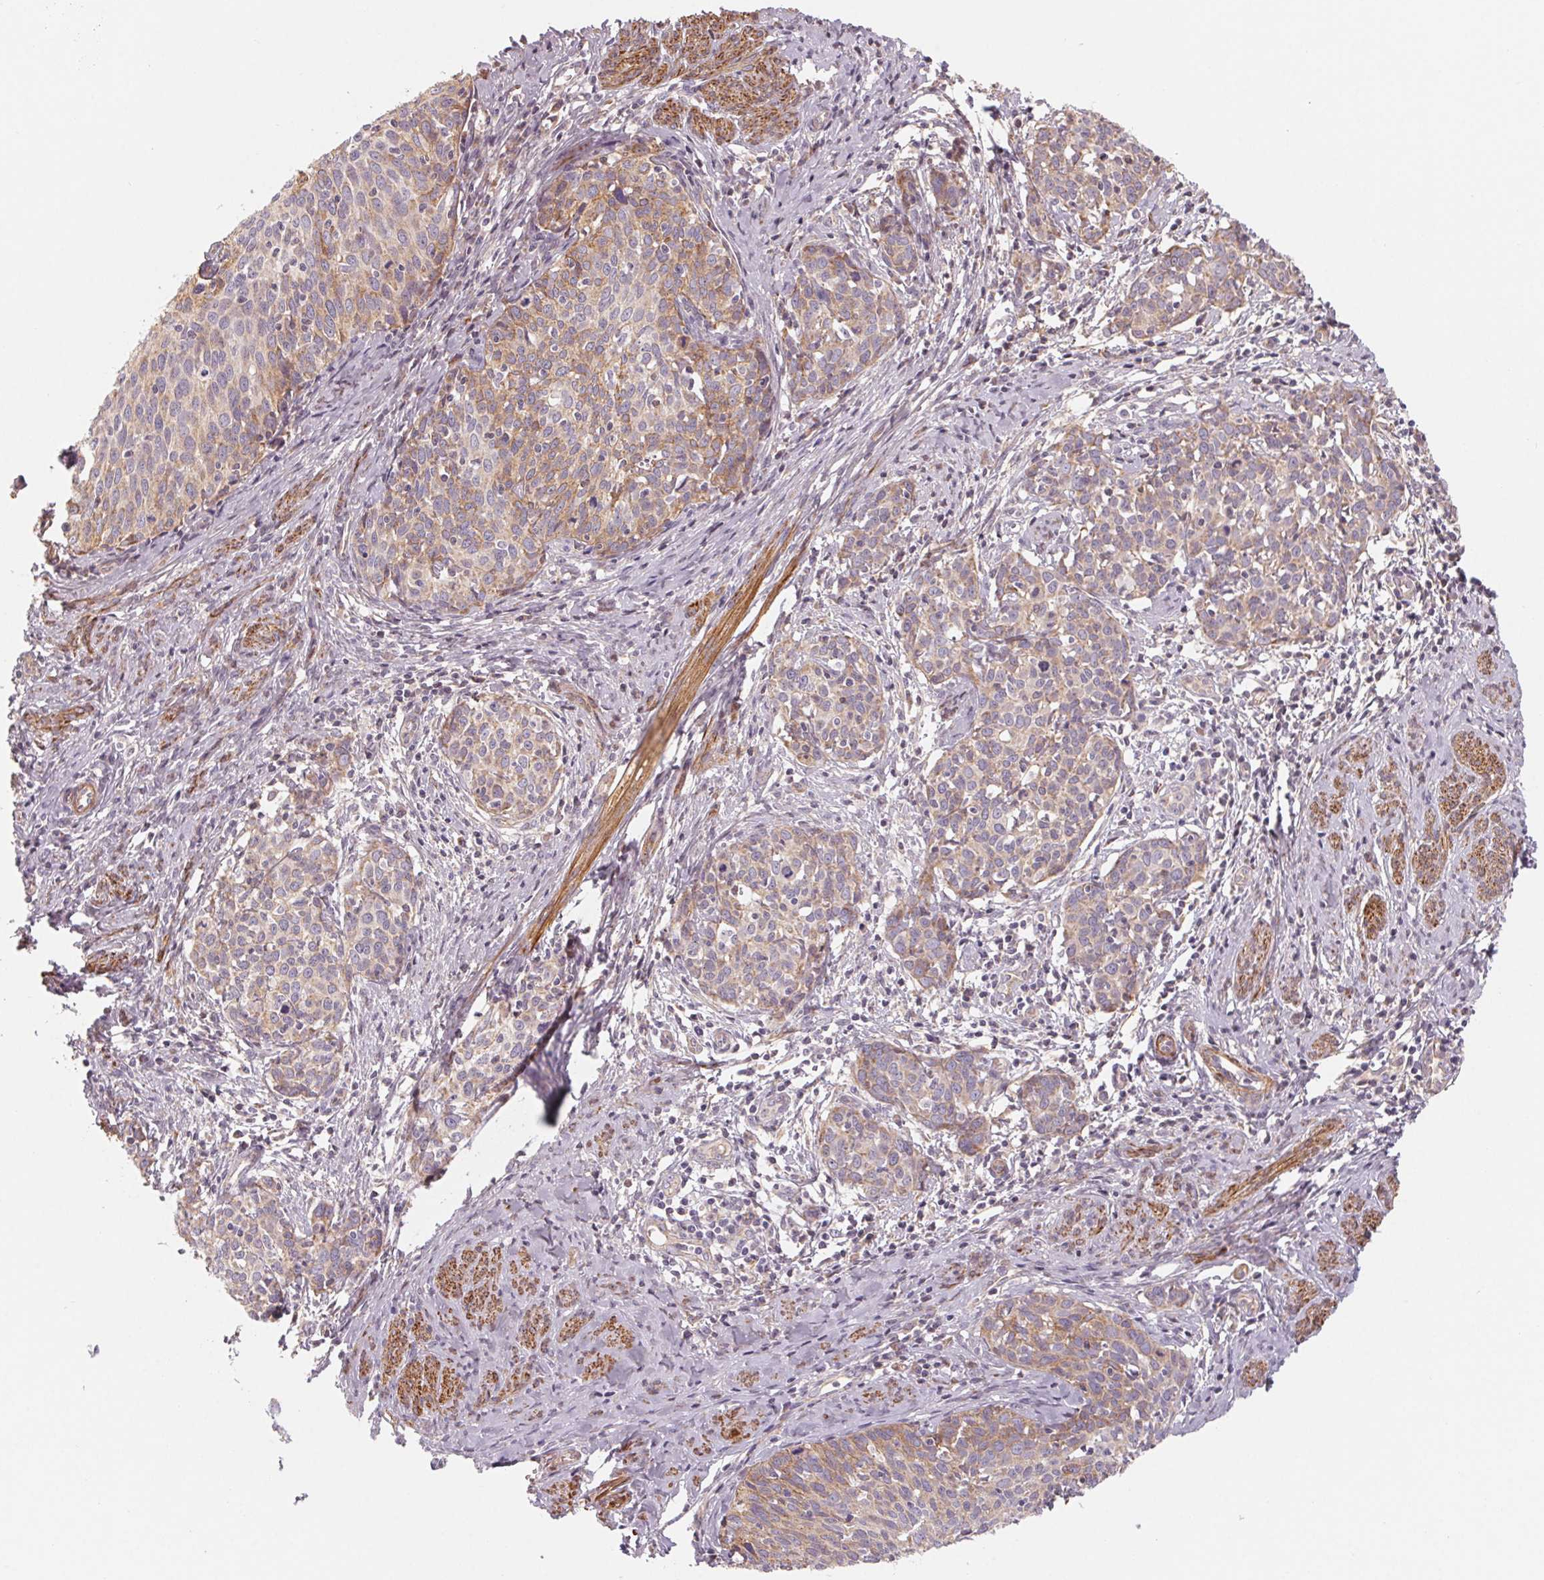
{"staining": {"intensity": "weak", "quantity": "25%-75%", "location": "cytoplasmic/membranous"}, "tissue": "cervical cancer", "cell_type": "Tumor cells", "image_type": "cancer", "snomed": [{"axis": "morphology", "description": "Squamous cell carcinoma, NOS"}, {"axis": "topography", "description": "Cervix"}], "caption": "Immunohistochemistry (DAB (3,3'-diaminobenzidine)) staining of cervical squamous cell carcinoma shows weak cytoplasmic/membranous protein expression in approximately 25%-75% of tumor cells. The staining is performed using DAB (3,3'-diaminobenzidine) brown chromogen to label protein expression. The nuclei are counter-stained blue using hematoxylin.", "gene": "CCDC112", "patient": {"sex": "female", "age": 62}}